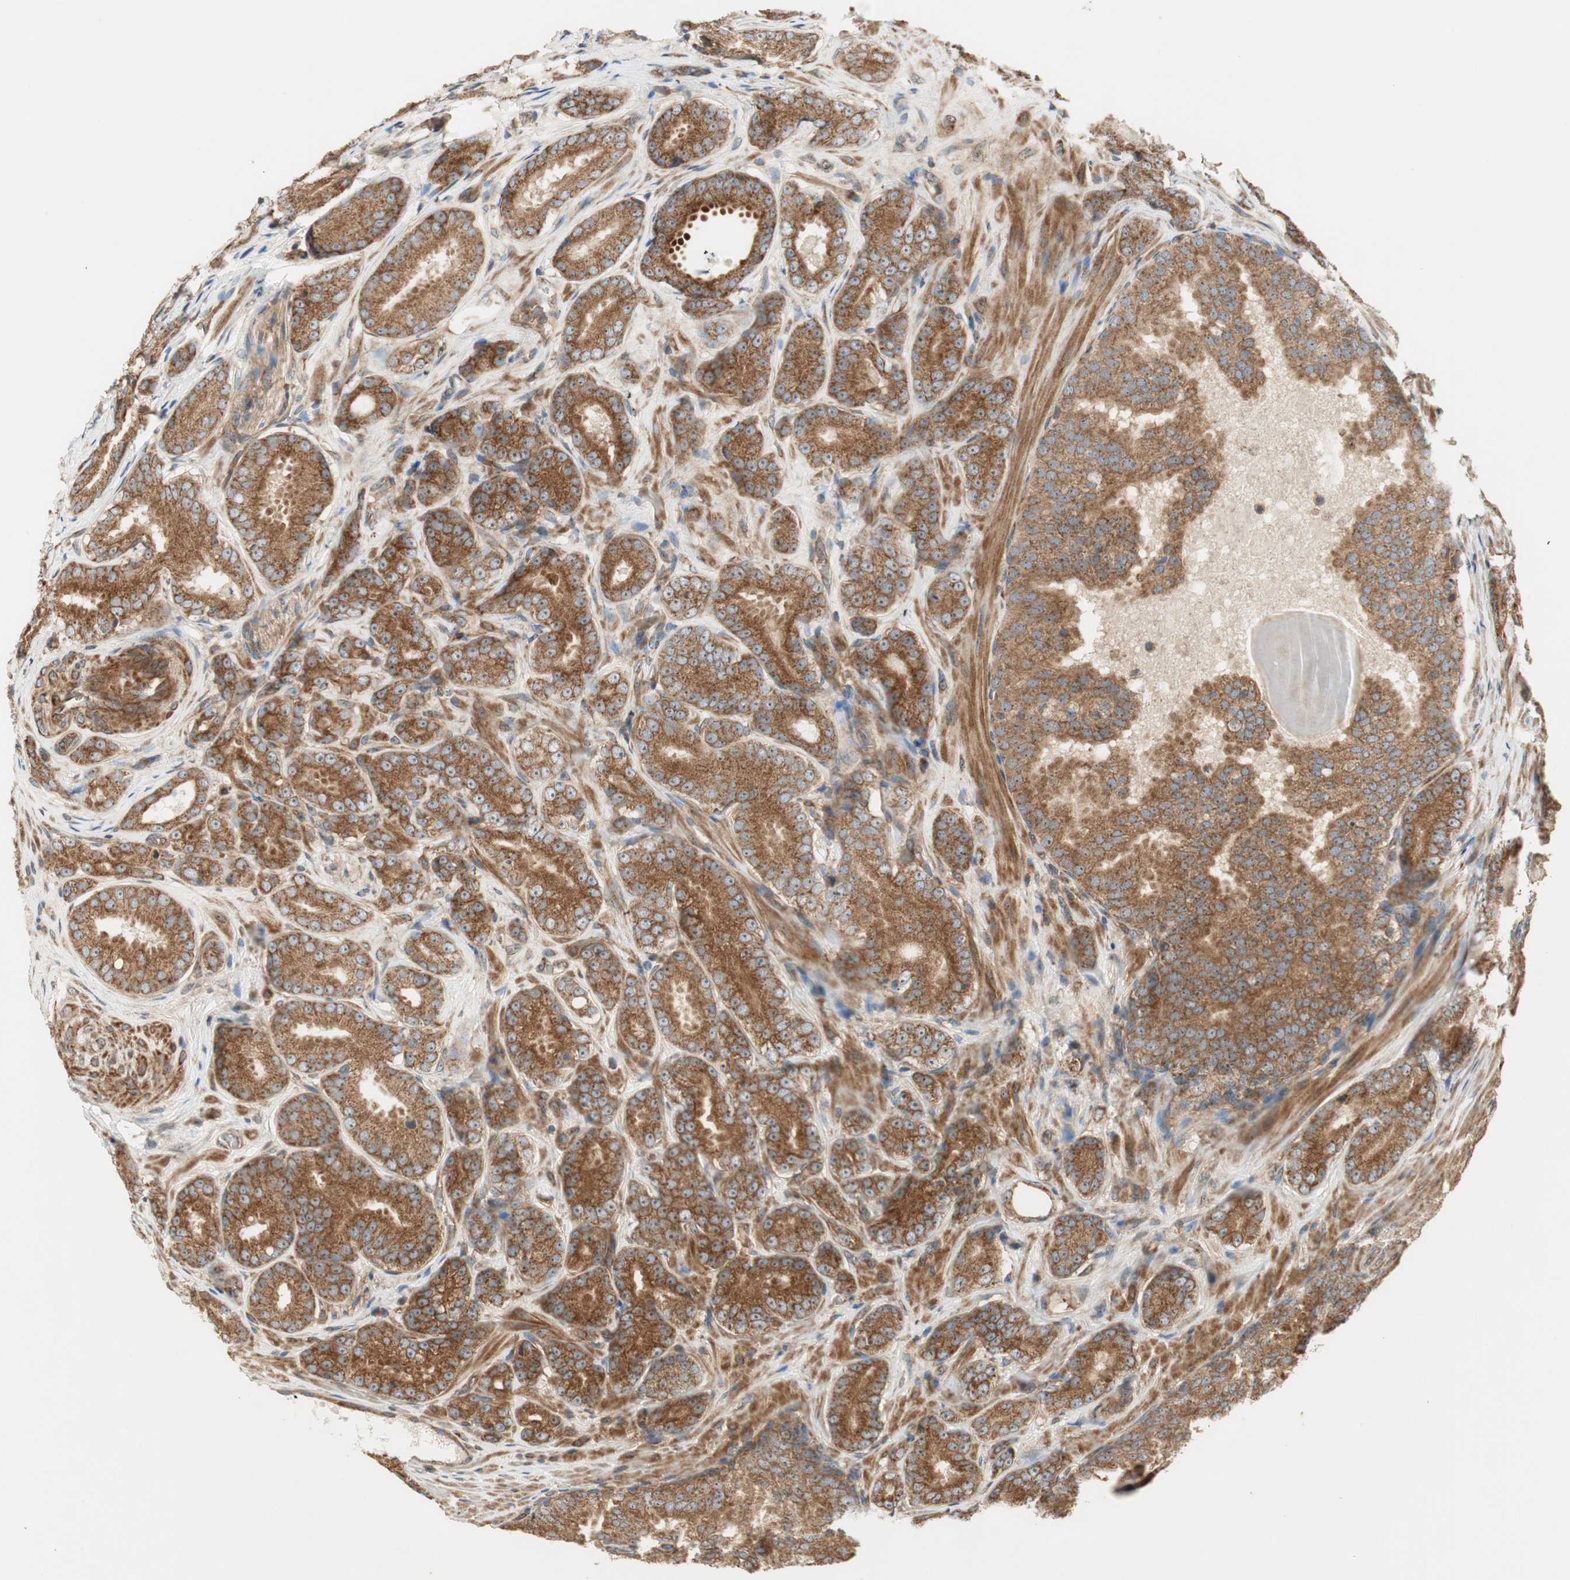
{"staining": {"intensity": "strong", "quantity": ">75%", "location": "cytoplasmic/membranous"}, "tissue": "prostate cancer", "cell_type": "Tumor cells", "image_type": "cancer", "snomed": [{"axis": "morphology", "description": "Adenocarcinoma, High grade"}, {"axis": "topography", "description": "Prostate"}], "caption": "Immunohistochemical staining of human prostate cancer reveals high levels of strong cytoplasmic/membranous positivity in about >75% of tumor cells.", "gene": "CTTNBP2NL", "patient": {"sex": "male", "age": 64}}